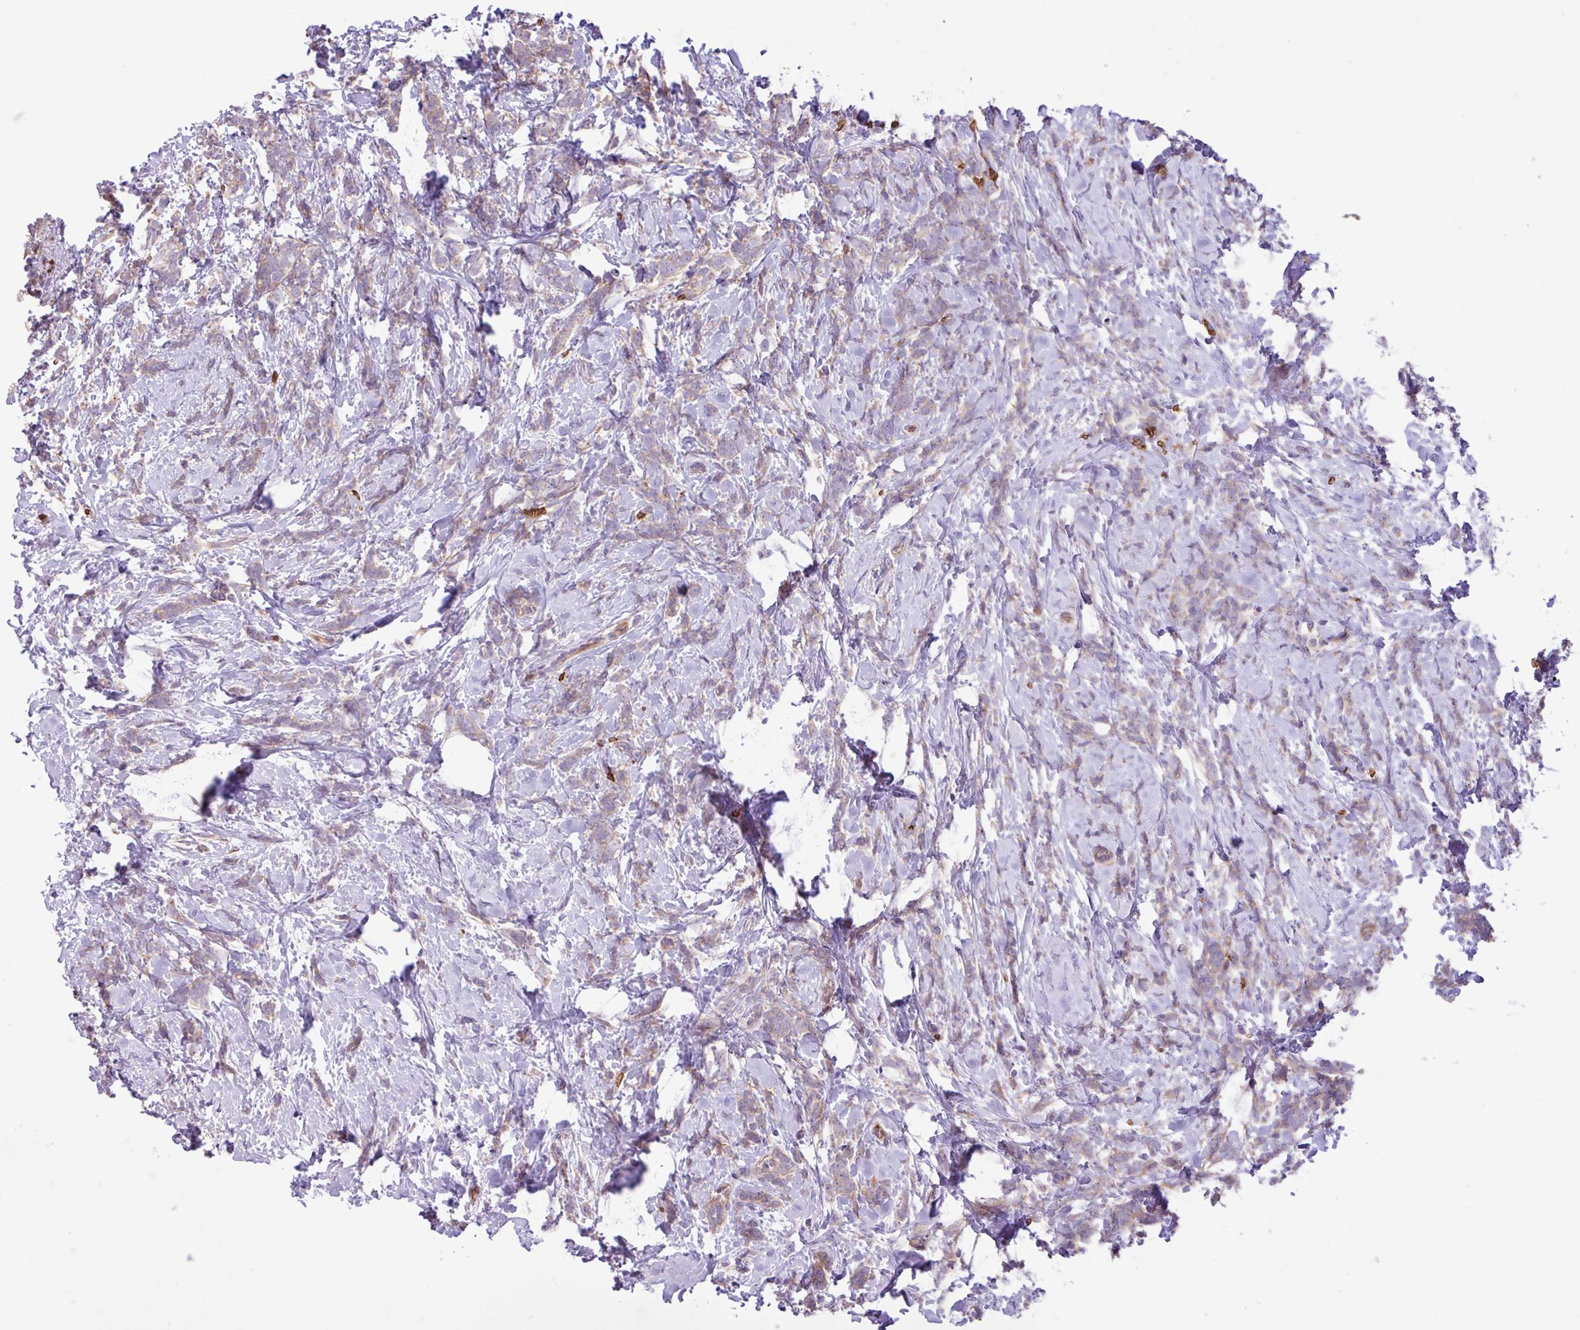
{"staining": {"intensity": "weak", "quantity": "25%-75%", "location": "cytoplasmic/membranous"}, "tissue": "breast cancer", "cell_type": "Tumor cells", "image_type": "cancer", "snomed": [{"axis": "morphology", "description": "Lobular carcinoma"}, {"axis": "topography", "description": "Breast"}], "caption": "Weak cytoplasmic/membranous expression is seen in approximately 25%-75% of tumor cells in breast lobular carcinoma. Nuclei are stained in blue.", "gene": "RAD21L1", "patient": {"sex": "female", "age": 58}}